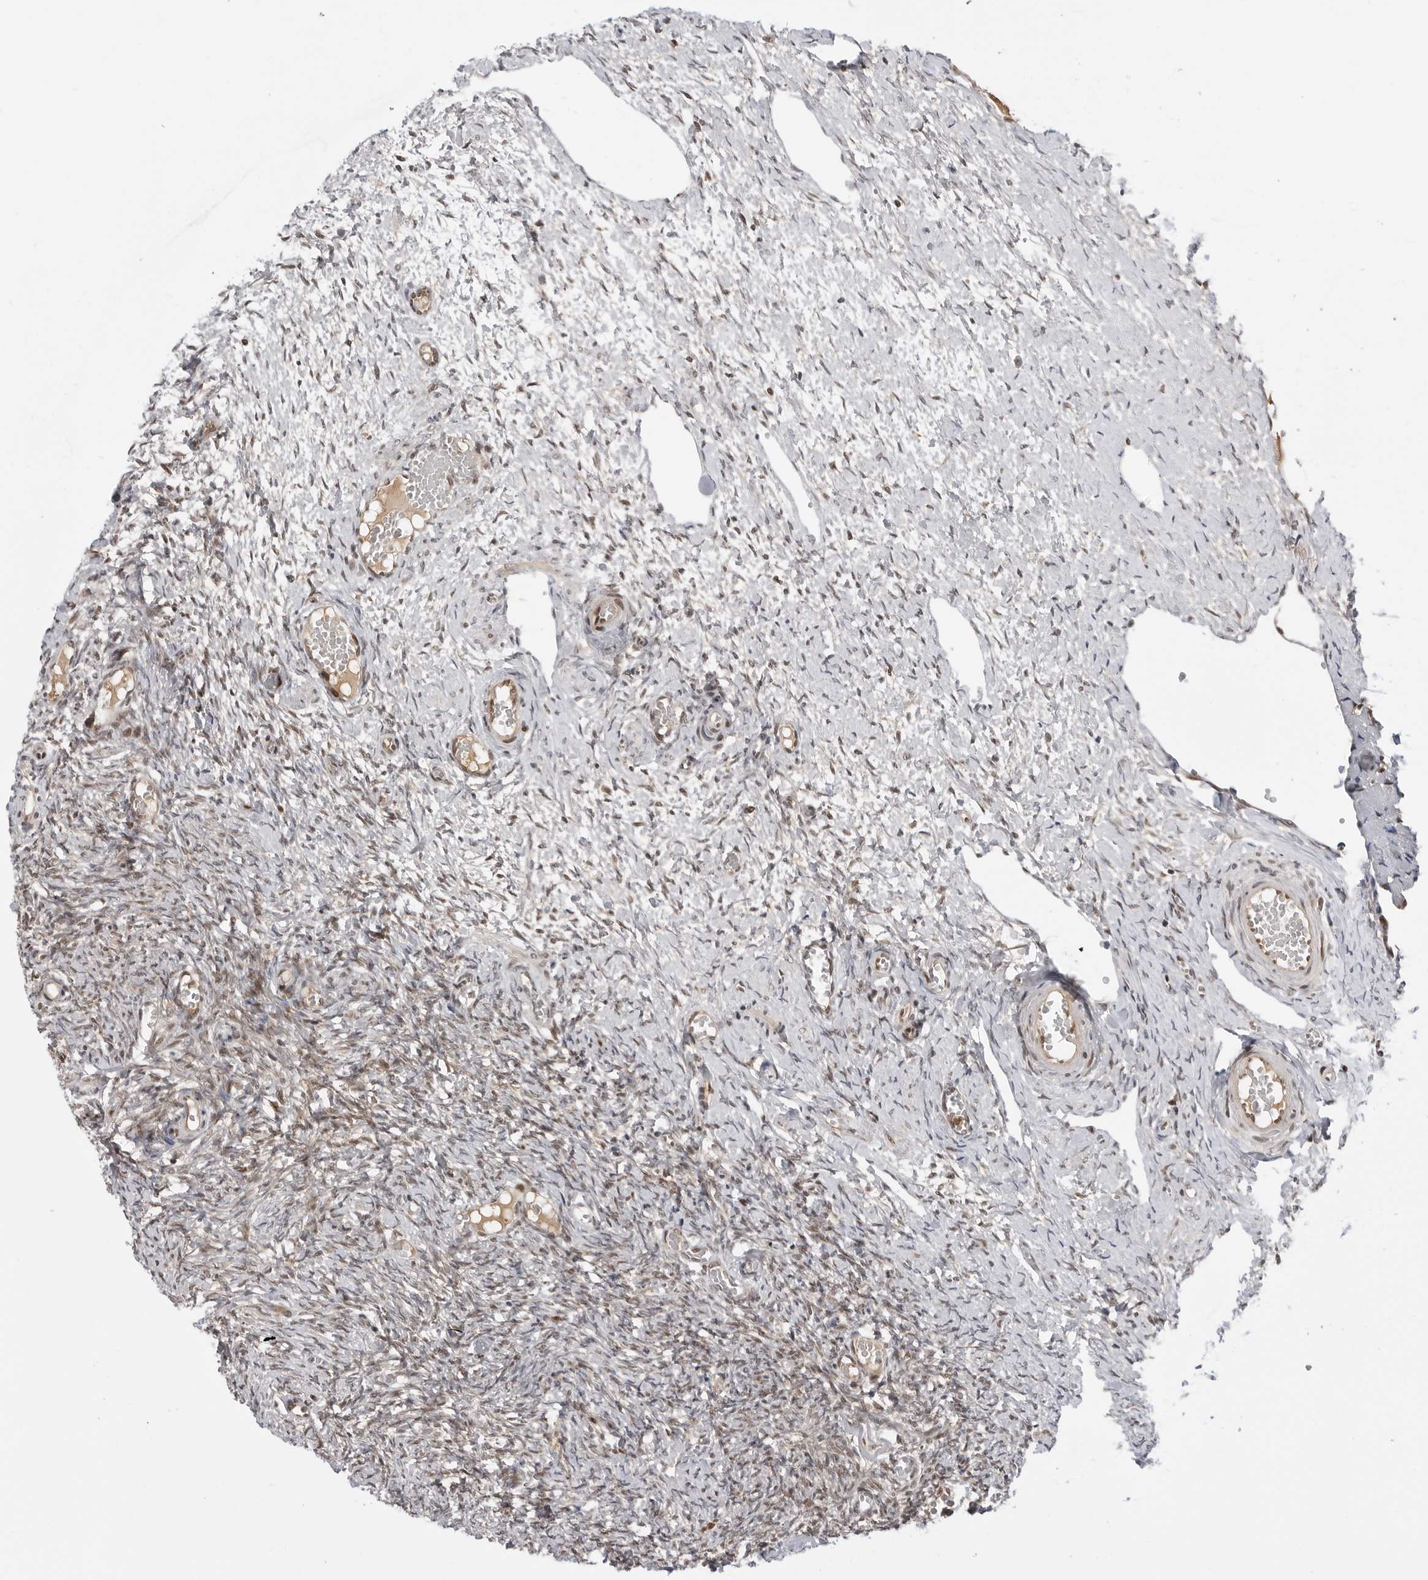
{"staining": {"intensity": "weak", "quantity": "25%-75%", "location": "nuclear"}, "tissue": "ovary", "cell_type": "Ovarian stroma cells", "image_type": "normal", "snomed": [{"axis": "morphology", "description": "Adenocarcinoma, NOS"}, {"axis": "topography", "description": "Endometrium"}], "caption": "Protein expression analysis of normal human ovary reveals weak nuclear expression in approximately 25%-75% of ovarian stroma cells. The staining was performed using DAB (3,3'-diaminobenzidine), with brown indicating positive protein expression. Nuclei are stained blue with hematoxylin.", "gene": "C8orf33", "patient": {"sex": "female", "age": 32}}